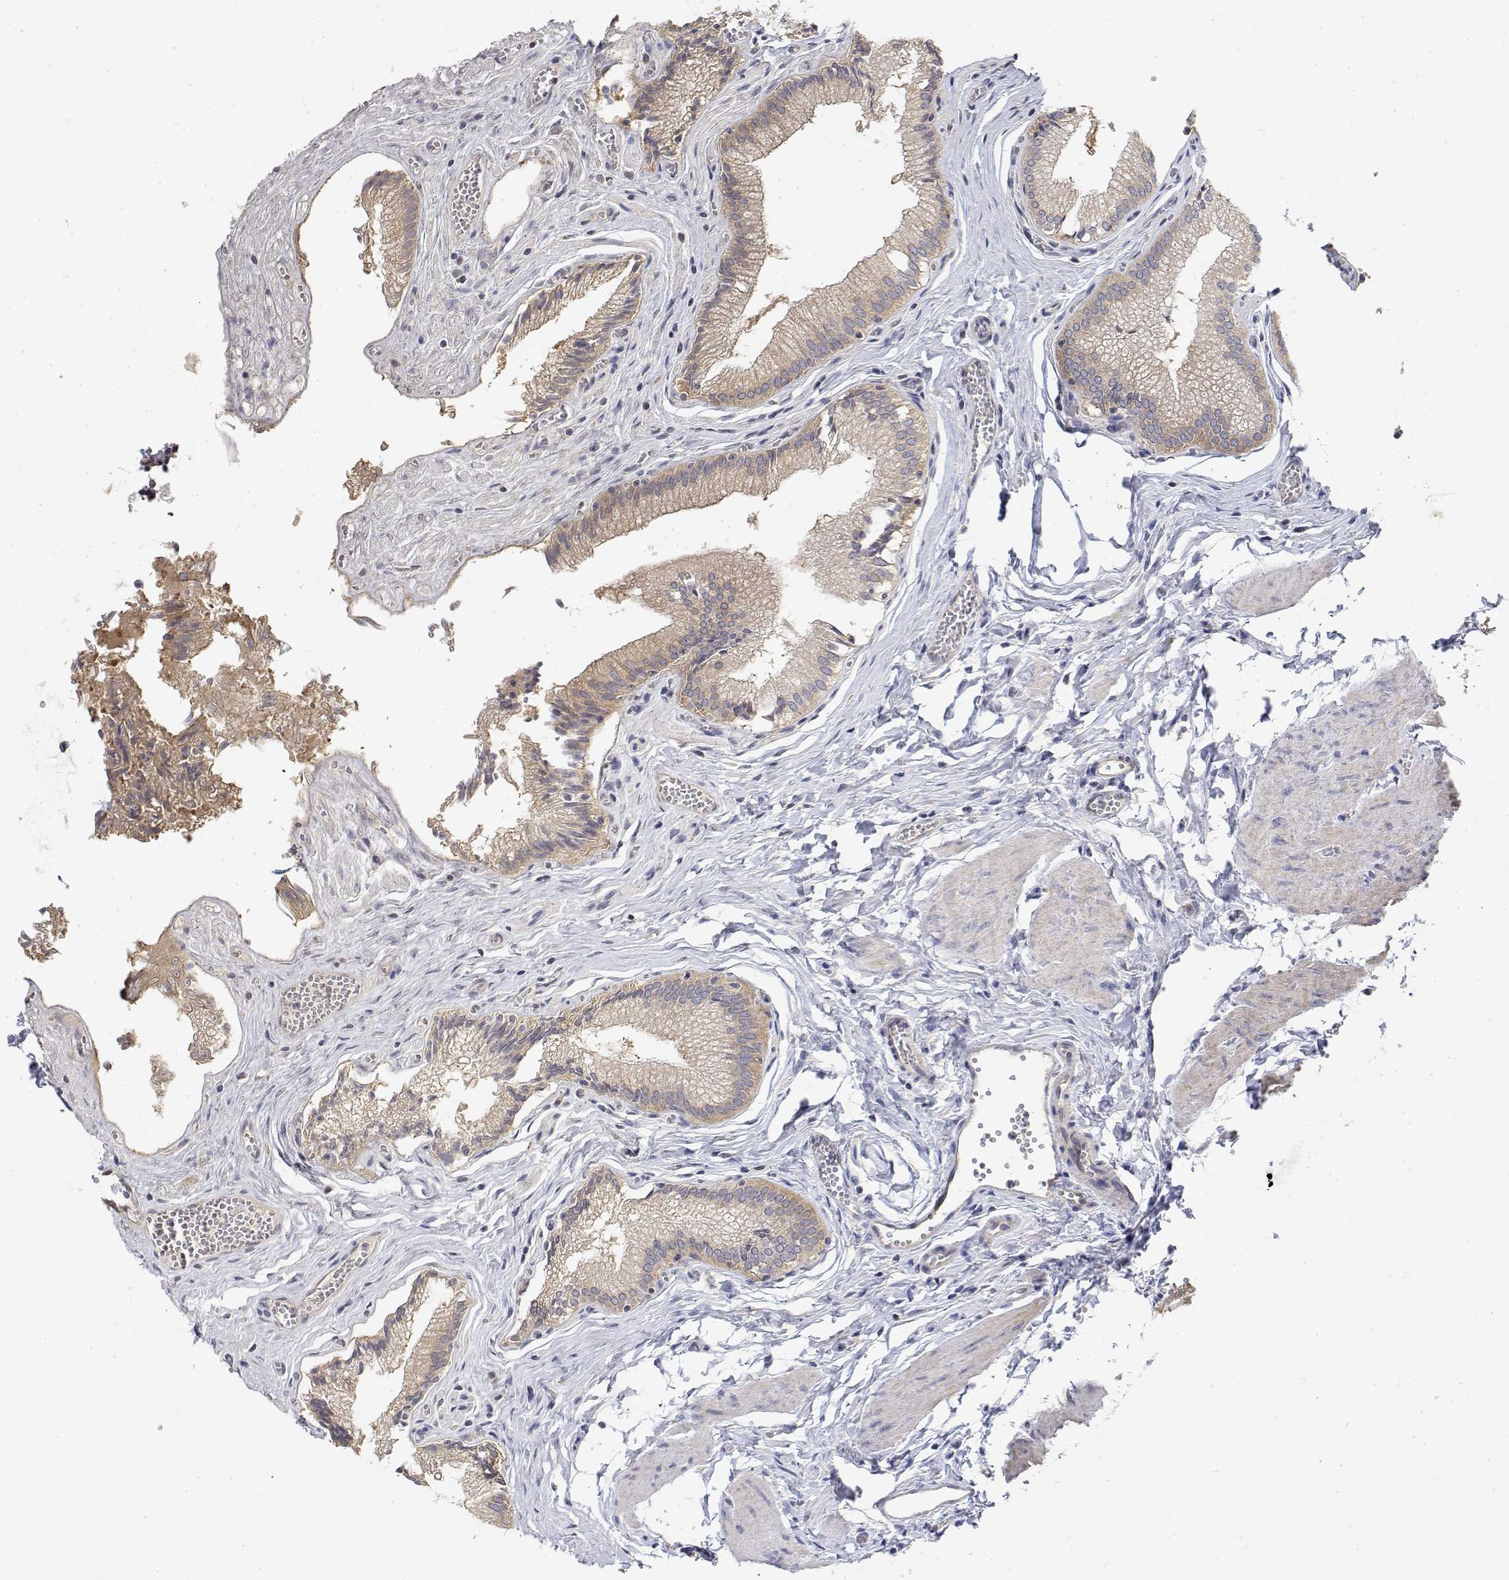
{"staining": {"intensity": "moderate", "quantity": "25%-75%", "location": "cytoplasmic/membranous"}, "tissue": "gallbladder", "cell_type": "Glandular cells", "image_type": "normal", "snomed": [{"axis": "morphology", "description": "Normal tissue, NOS"}, {"axis": "topography", "description": "Gallbladder"}, {"axis": "topography", "description": "Peripheral nerve tissue"}], "caption": "A micrograph showing moderate cytoplasmic/membranous expression in about 25%-75% of glandular cells in benign gallbladder, as visualized by brown immunohistochemical staining.", "gene": "LONRF3", "patient": {"sex": "male", "age": 17}}